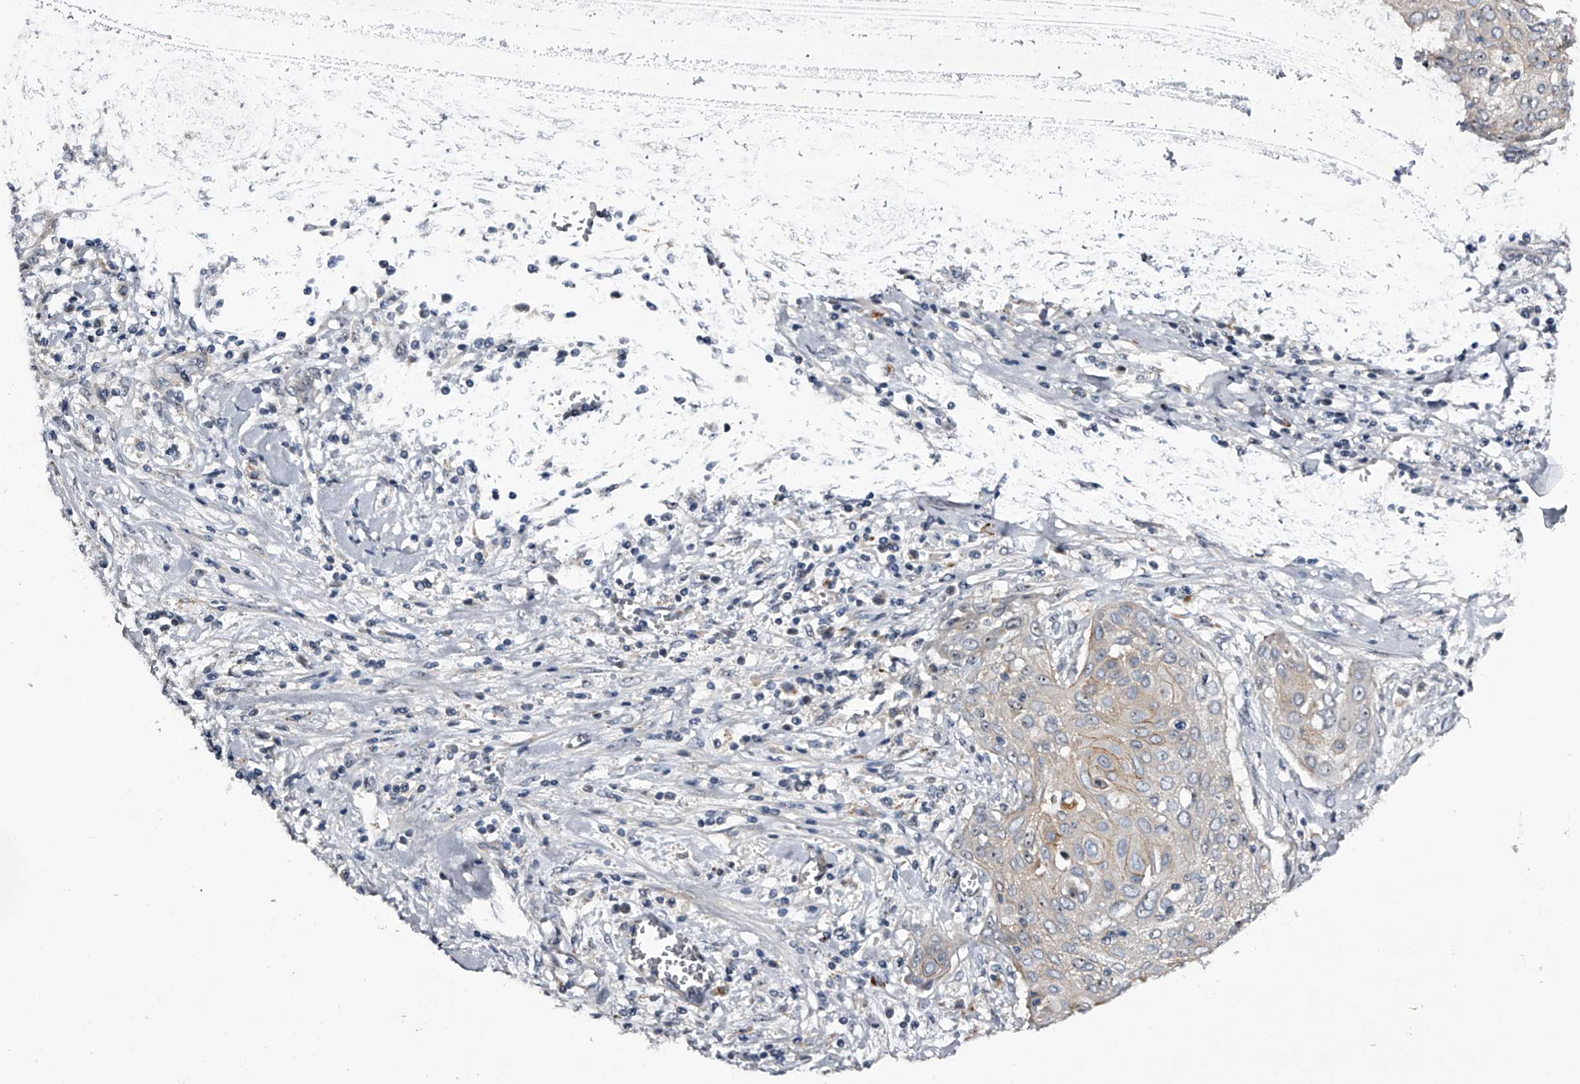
{"staining": {"intensity": "weak", "quantity": "<25%", "location": "nuclear"}, "tissue": "cervical cancer", "cell_type": "Tumor cells", "image_type": "cancer", "snomed": [{"axis": "morphology", "description": "Squamous cell carcinoma, NOS"}, {"axis": "topography", "description": "Cervix"}], "caption": "The micrograph demonstrates no staining of tumor cells in cervical cancer.", "gene": "MDN1", "patient": {"sex": "female", "age": 55}}